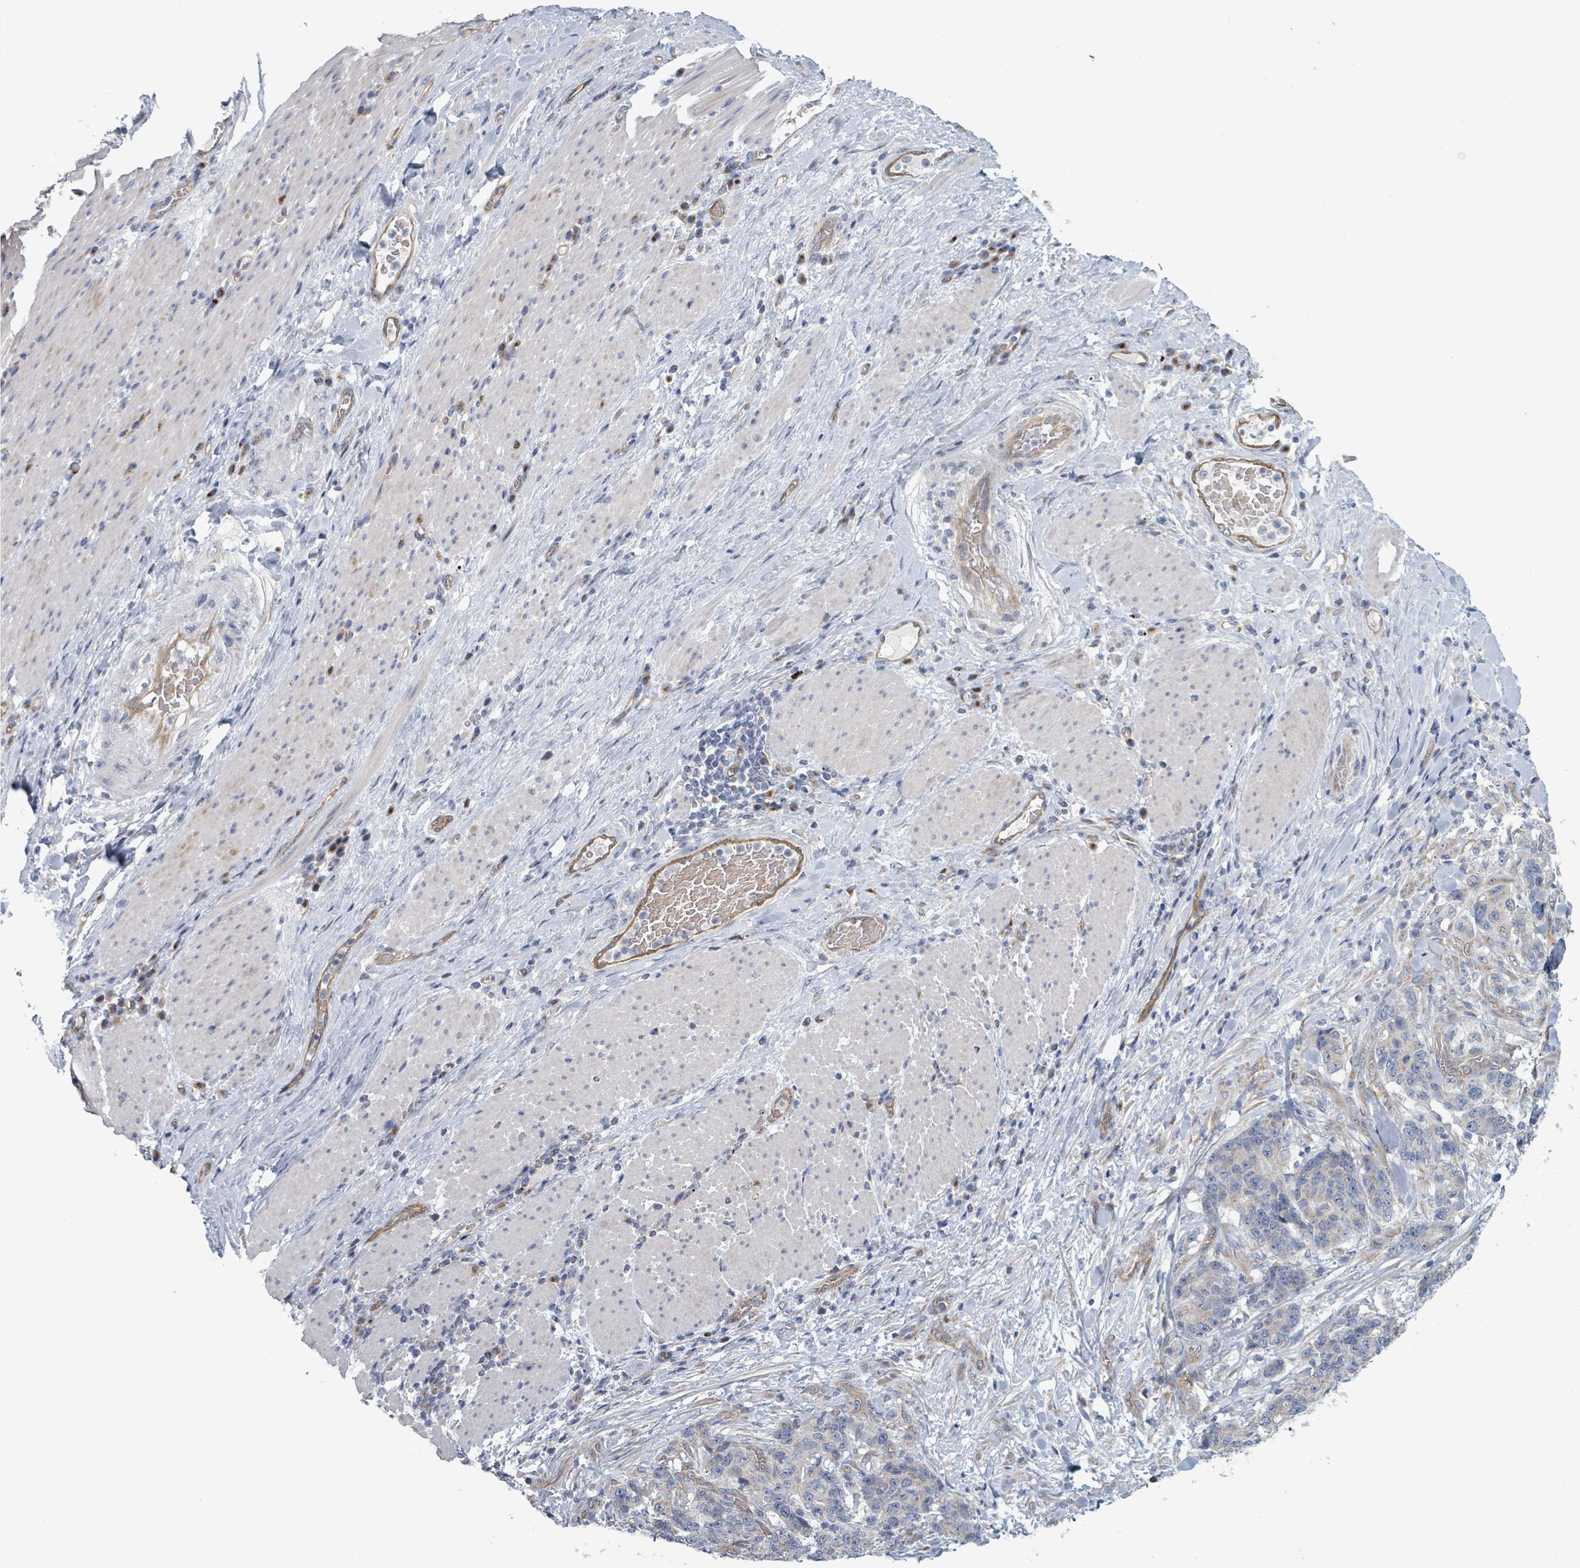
{"staining": {"intensity": "weak", "quantity": "<25%", "location": "cytoplasmic/membranous"}, "tissue": "stomach cancer", "cell_type": "Tumor cells", "image_type": "cancer", "snomed": [{"axis": "morphology", "description": "Normal tissue, NOS"}, {"axis": "morphology", "description": "Adenocarcinoma, NOS"}, {"axis": "topography", "description": "Stomach"}], "caption": "Histopathology image shows no protein staining in tumor cells of stomach cancer tissue.", "gene": "FKBP1A", "patient": {"sex": "female", "age": 64}}